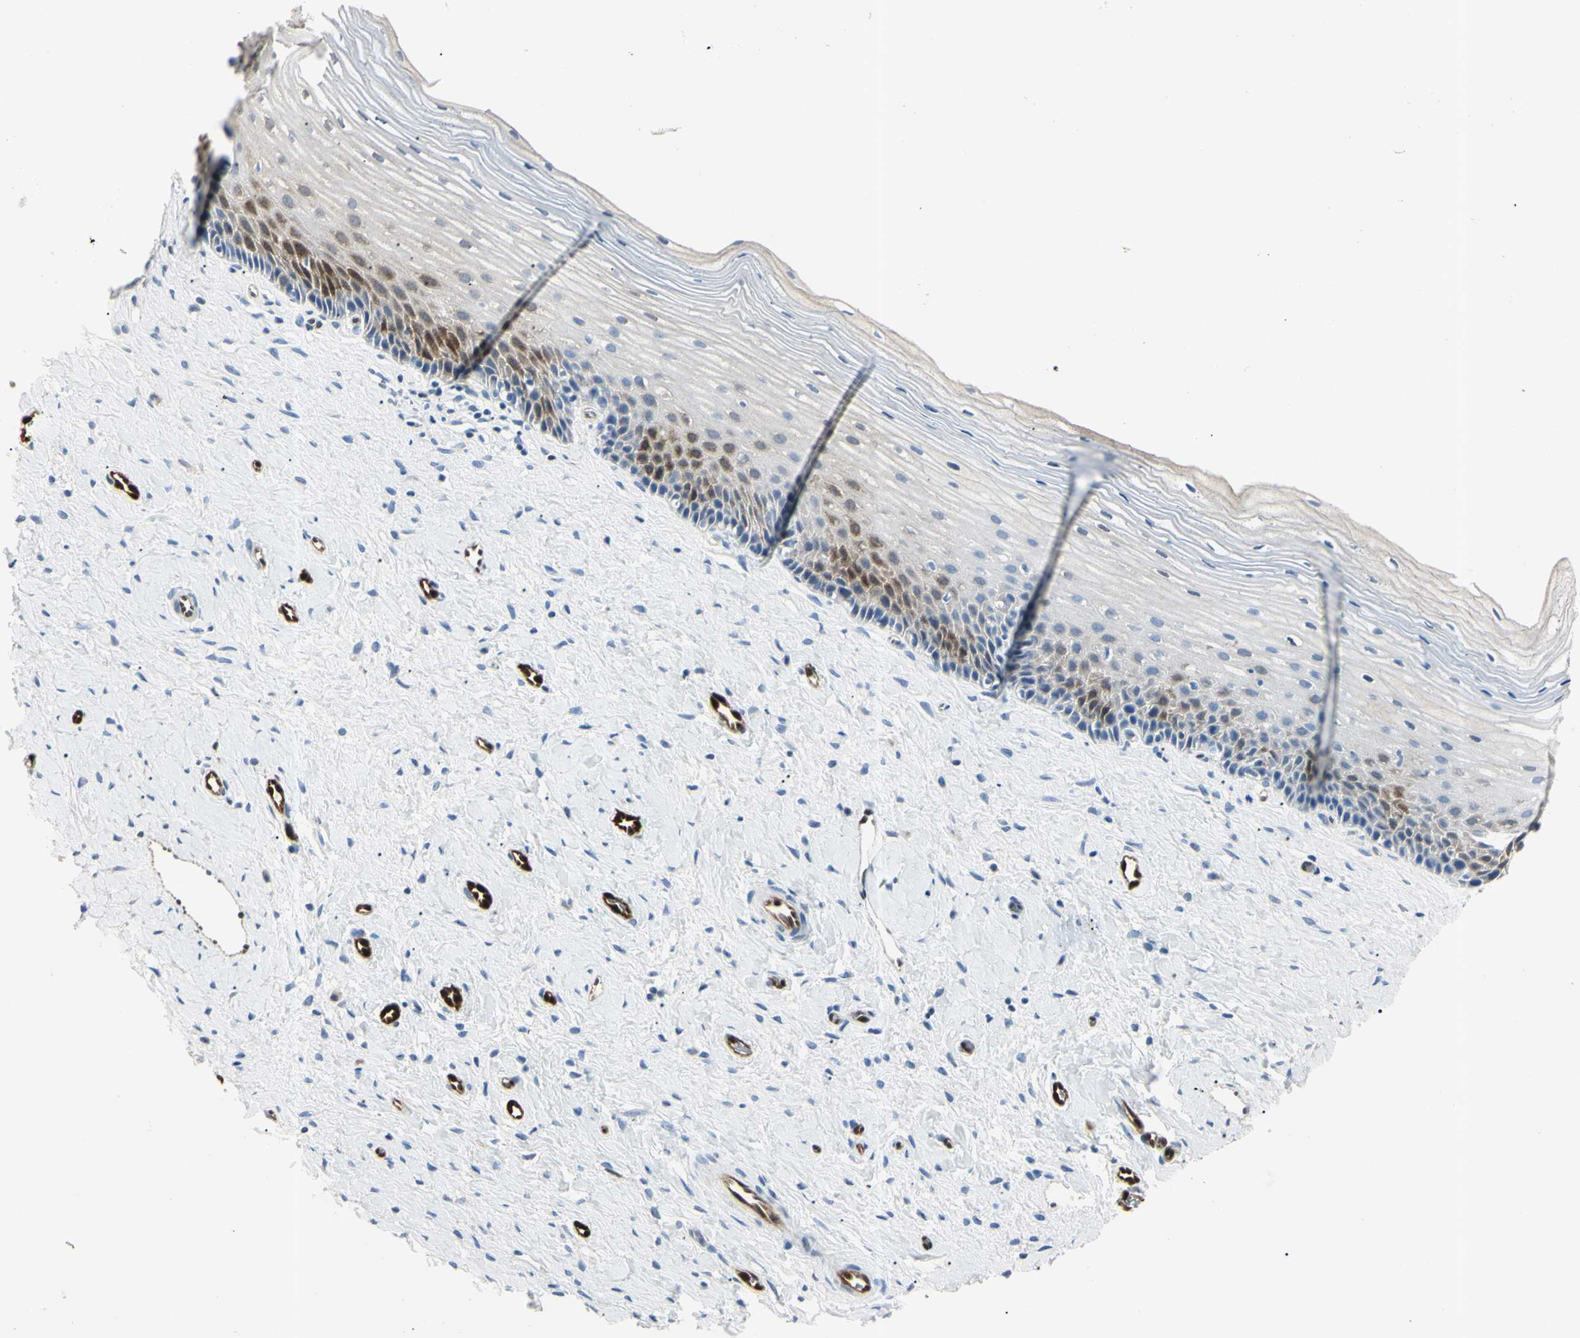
{"staining": {"intensity": "weak", "quantity": "25%-75%", "location": "cytoplasmic/membranous,nuclear"}, "tissue": "cervix", "cell_type": "Glandular cells", "image_type": "normal", "snomed": [{"axis": "morphology", "description": "Normal tissue, NOS"}, {"axis": "topography", "description": "Cervix"}], "caption": "Protein expression analysis of unremarkable cervix demonstrates weak cytoplasmic/membranous,nuclear staining in about 25%-75% of glandular cells.", "gene": "AKR1C3", "patient": {"sex": "female", "age": 39}}